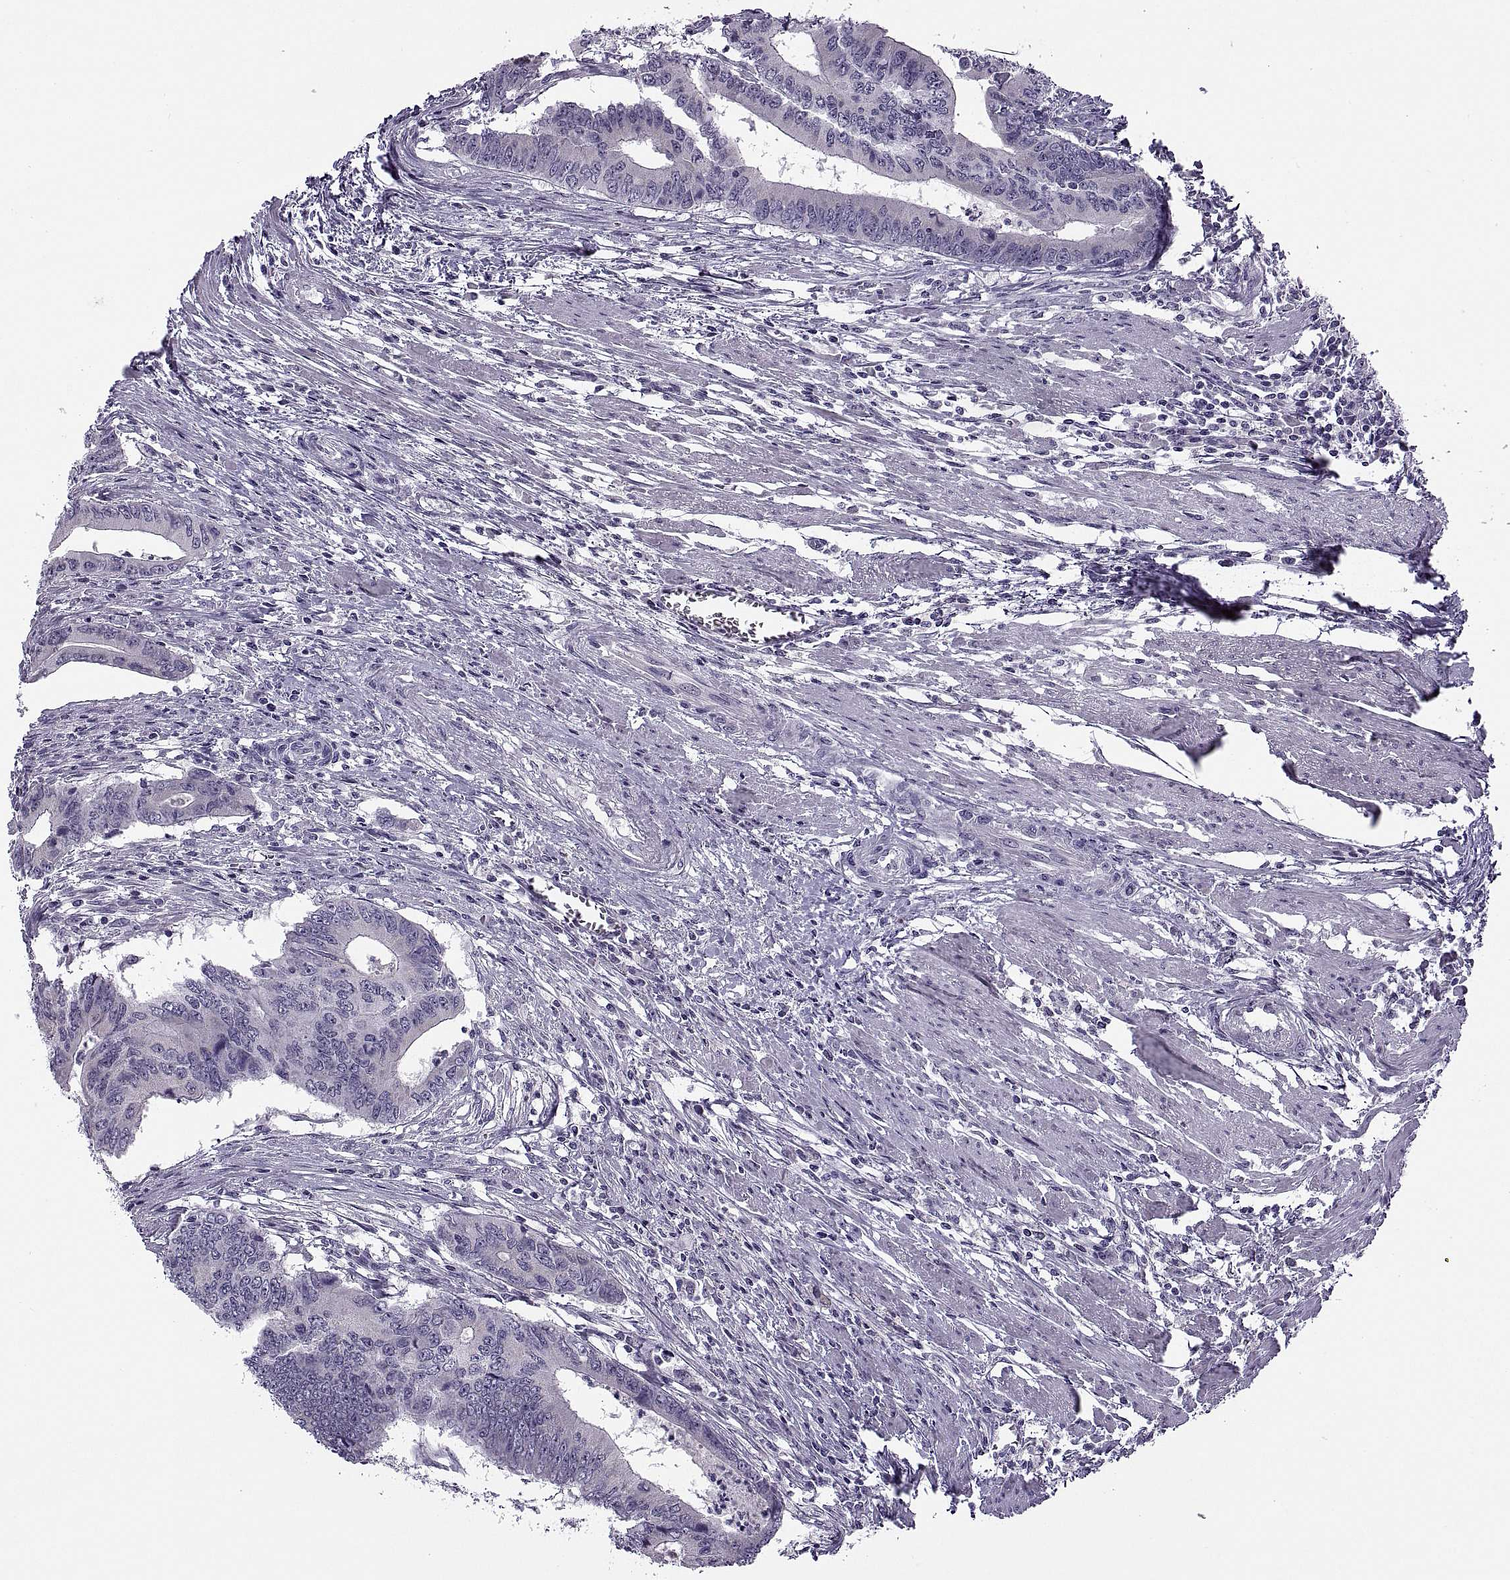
{"staining": {"intensity": "negative", "quantity": "none", "location": "none"}, "tissue": "colorectal cancer", "cell_type": "Tumor cells", "image_type": "cancer", "snomed": [{"axis": "morphology", "description": "Adenocarcinoma, NOS"}, {"axis": "topography", "description": "Colon"}], "caption": "Tumor cells are negative for brown protein staining in colorectal cancer.", "gene": "MAGEB1", "patient": {"sex": "male", "age": 53}}